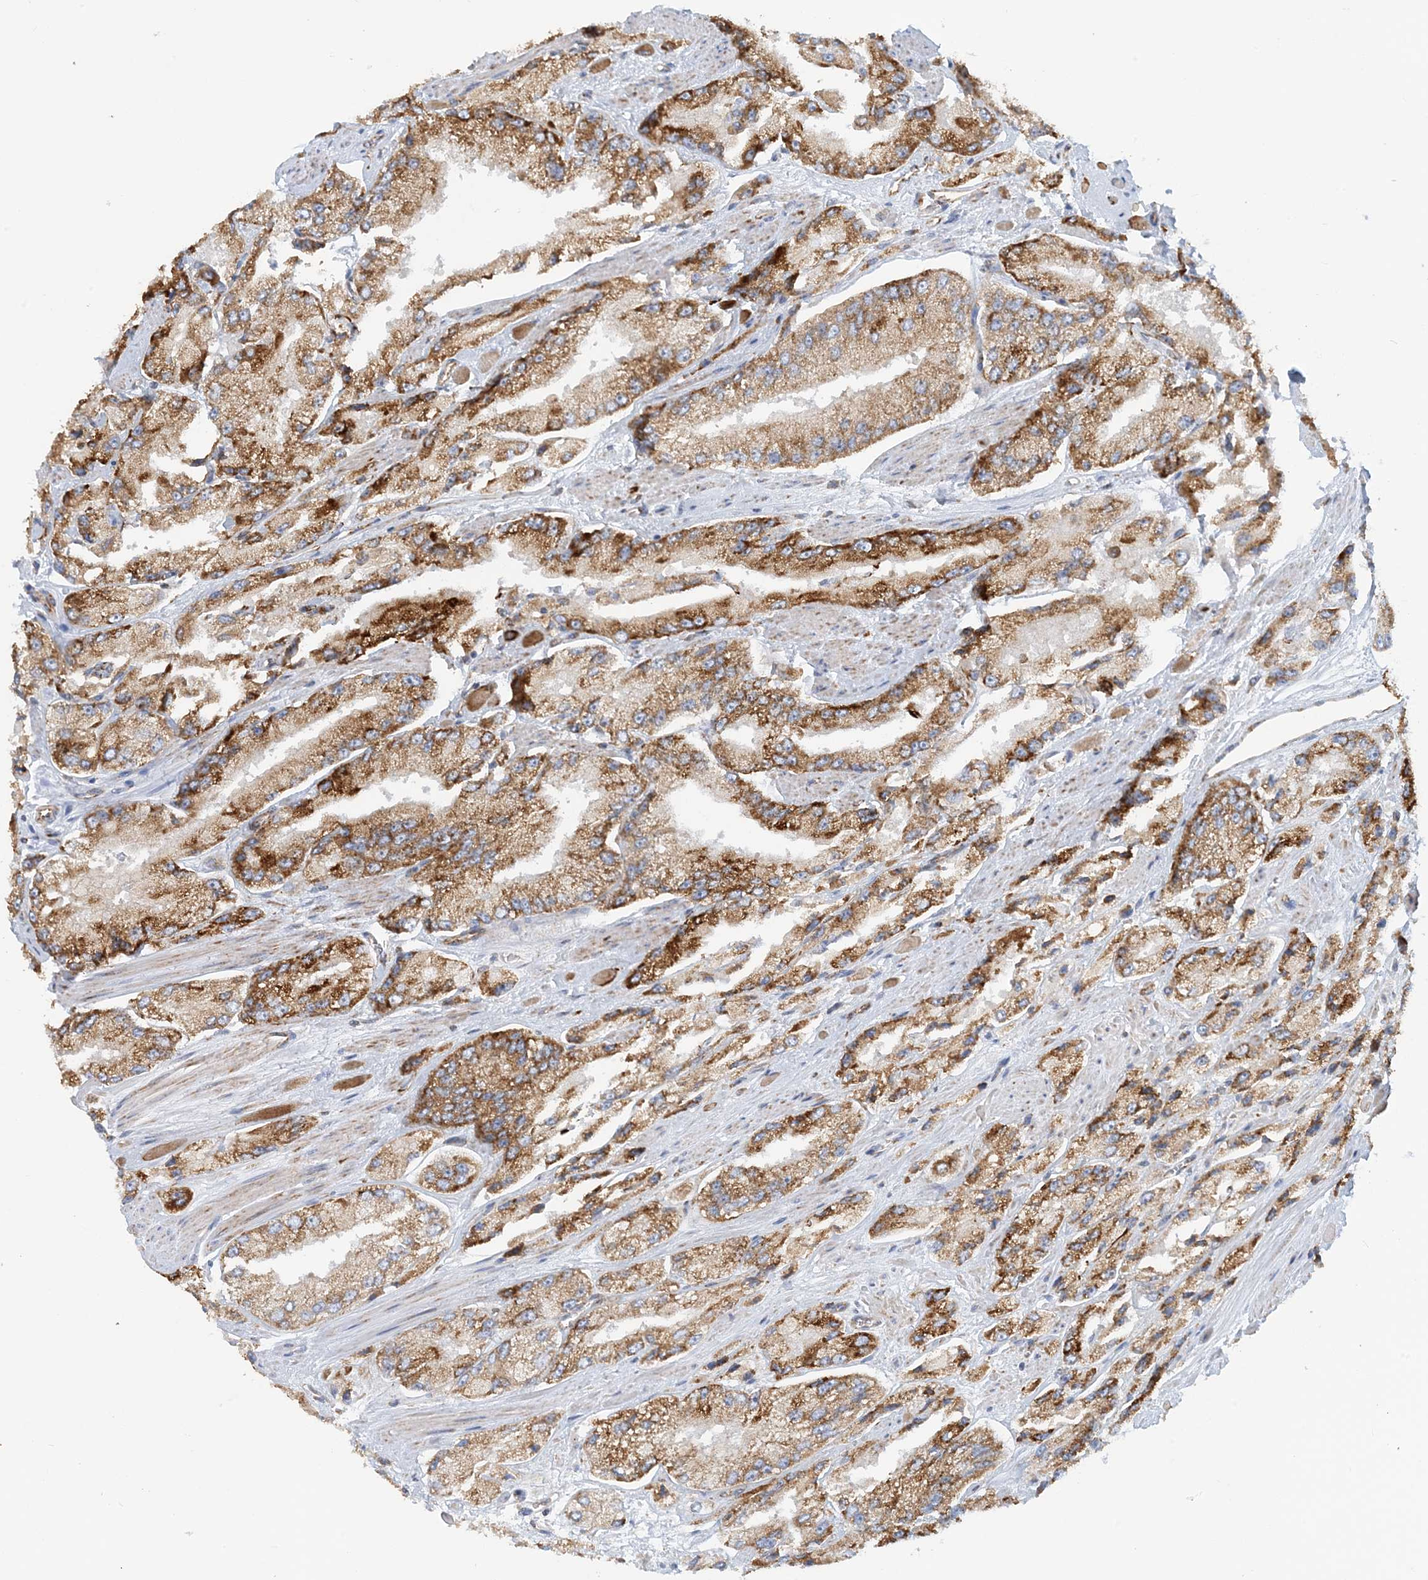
{"staining": {"intensity": "moderate", "quantity": ">75%", "location": "cytoplasmic/membranous"}, "tissue": "prostate cancer", "cell_type": "Tumor cells", "image_type": "cancer", "snomed": [{"axis": "morphology", "description": "Adenocarcinoma, High grade"}, {"axis": "topography", "description": "Prostate"}], "caption": "The immunohistochemical stain shows moderate cytoplasmic/membranous staining in tumor cells of adenocarcinoma (high-grade) (prostate) tissue. (IHC, brightfield microscopy, high magnification).", "gene": "COA3", "patient": {"sex": "male", "age": 58}}